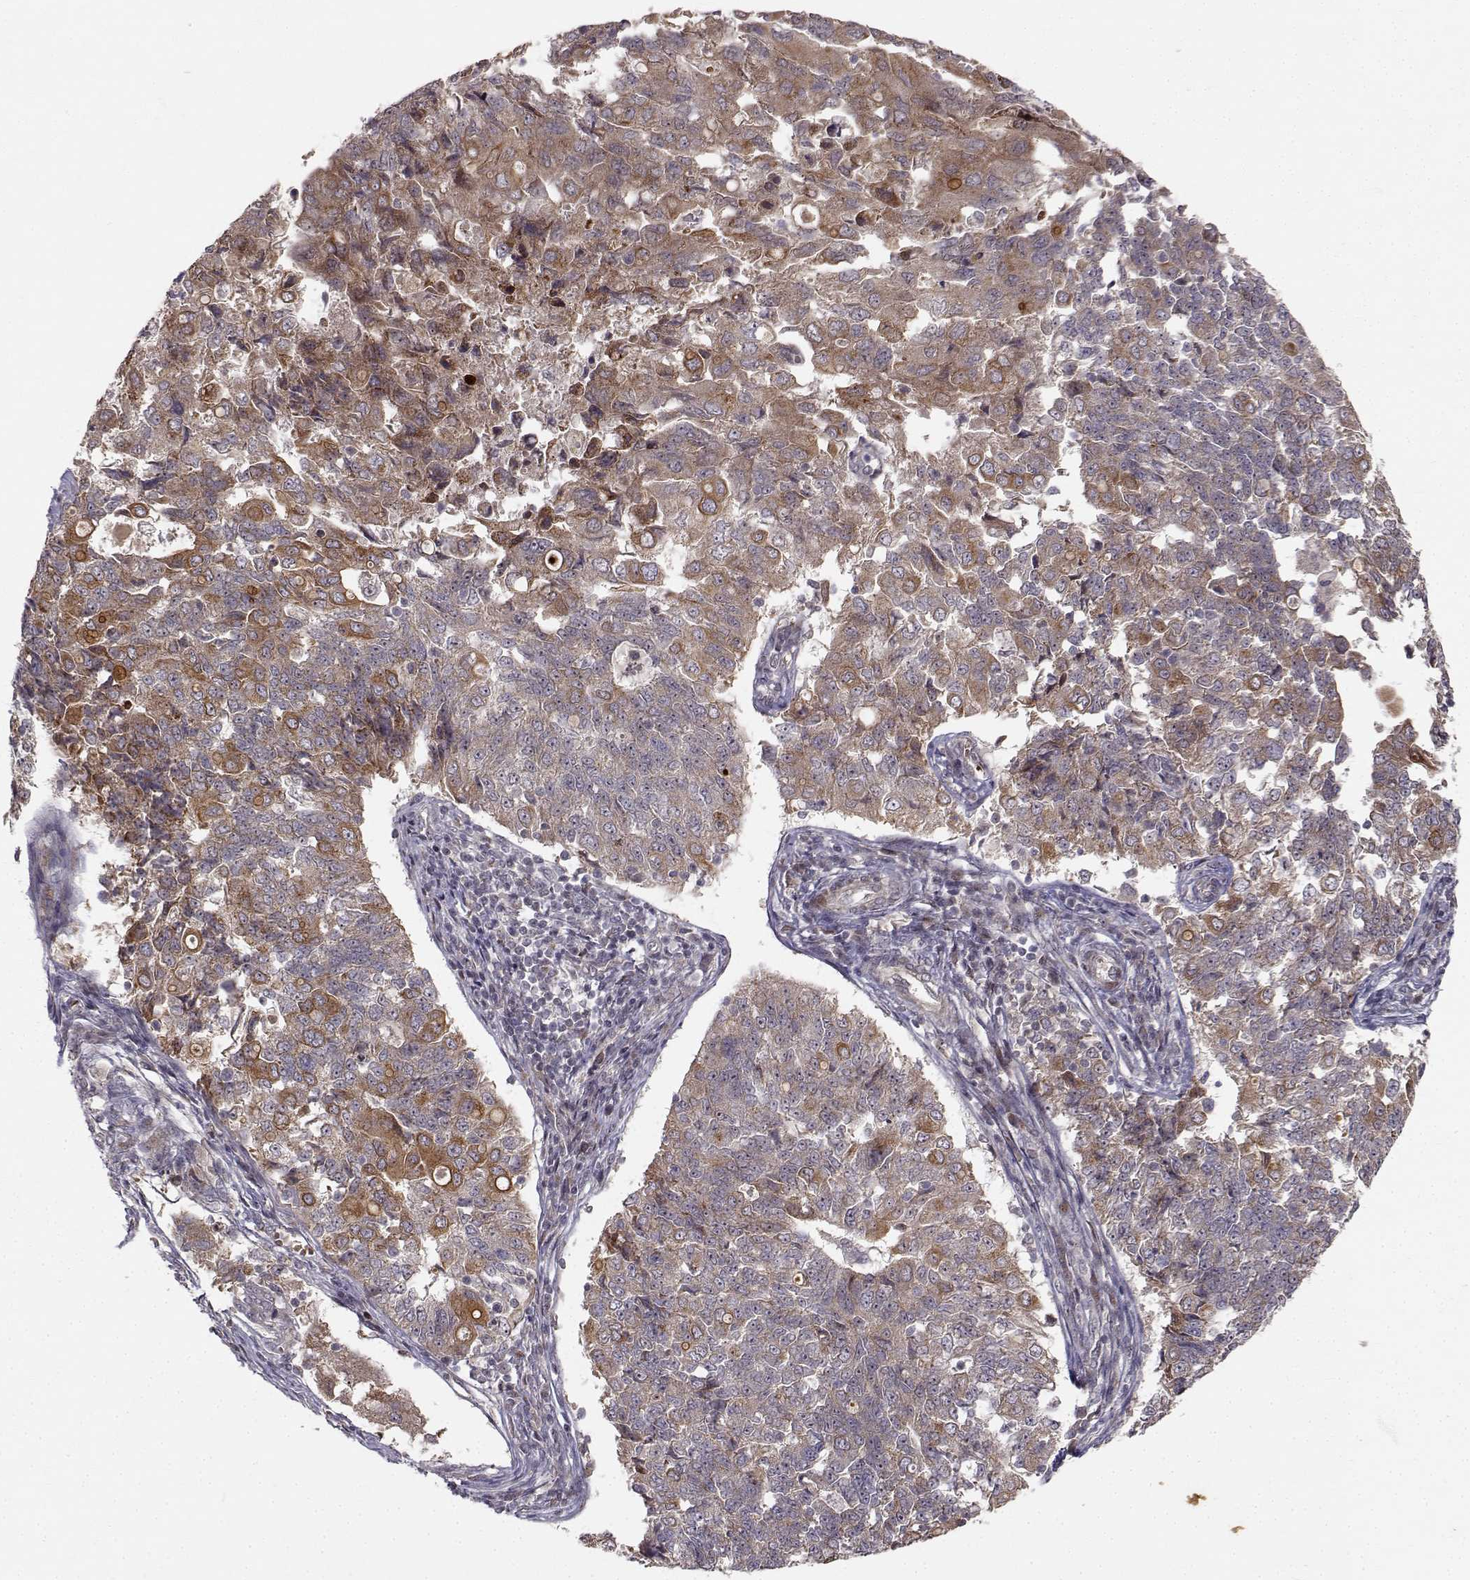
{"staining": {"intensity": "strong", "quantity": "<25%", "location": "cytoplasmic/membranous"}, "tissue": "endometrial cancer", "cell_type": "Tumor cells", "image_type": "cancer", "snomed": [{"axis": "morphology", "description": "Adenocarcinoma, NOS"}, {"axis": "topography", "description": "Endometrium"}], "caption": "Adenocarcinoma (endometrial) stained with DAB immunohistochemistry displays medium levels of strong cytoplasmic/membranous staining in about <25% of tumor cells.", "gene": "APC", "patient": {"sex": "female", "age": 43}}